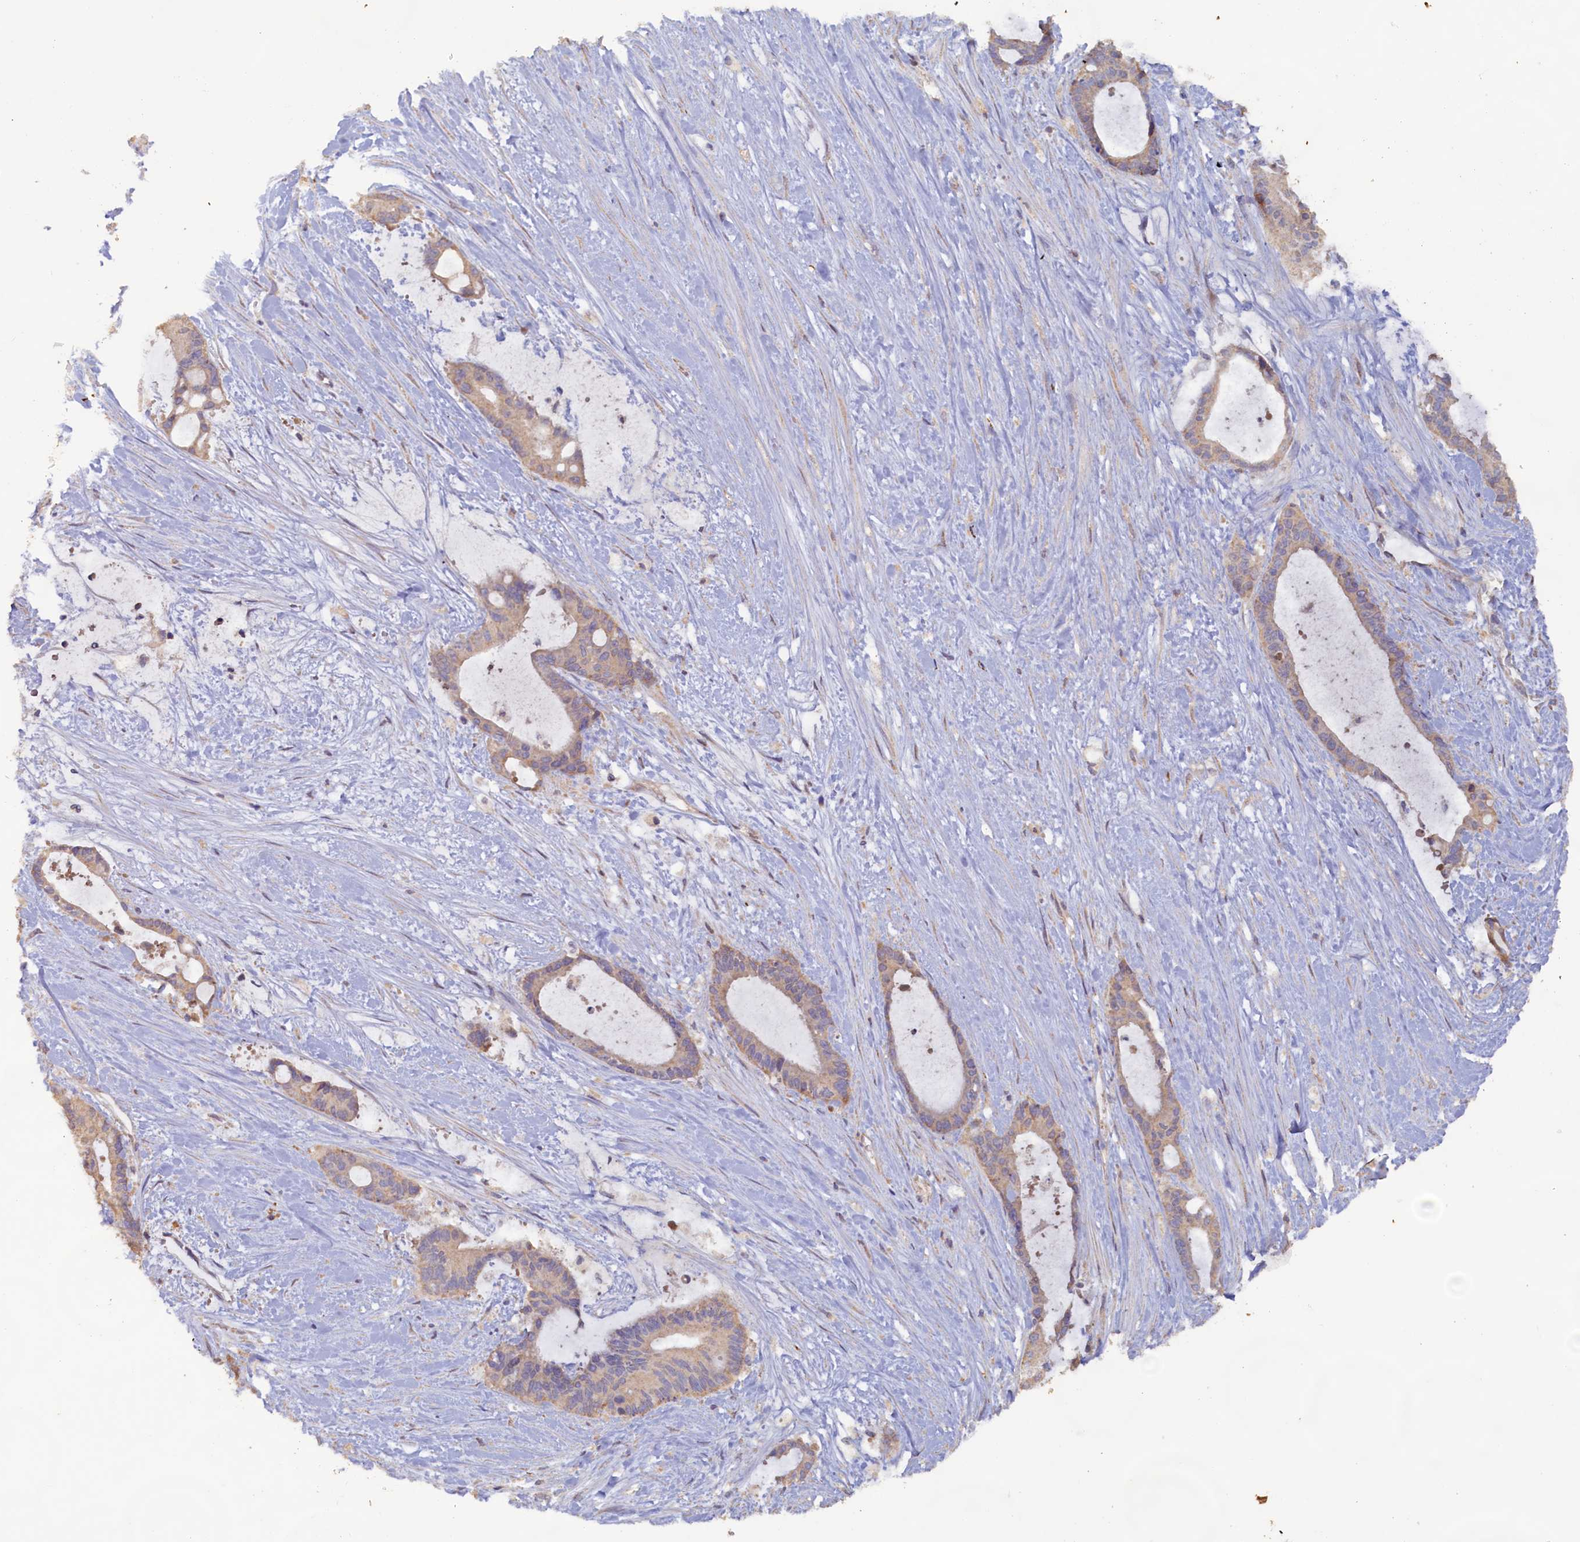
{"staining": {"intensity": "moderate", "quantity": "25%-75%", "location": "cytoplasmic/membranous"}, "tissue": "liver cancer", "cell_type": "Tumor cells", "image_type": "cancer", "snomed": [{"axis": "morphology", "description": "Normal tissue, NOS"}, {"axis": "morphology", "description": "Cholangiocarcinoma"}, {"axis": "topography", "description": "Liver"}, {"axis": "topography", "description": "Peripheral nerve tissue"}], "caption": "Protein expression by immunohistochemistry displays moderate cytoplasmic/membranous positivity in approximately 25%-75% of tumor cells in cholangiocarcinoma (liver).", "gene": "FUNDC1", "patient": {"sex": "female", "age": 73}}